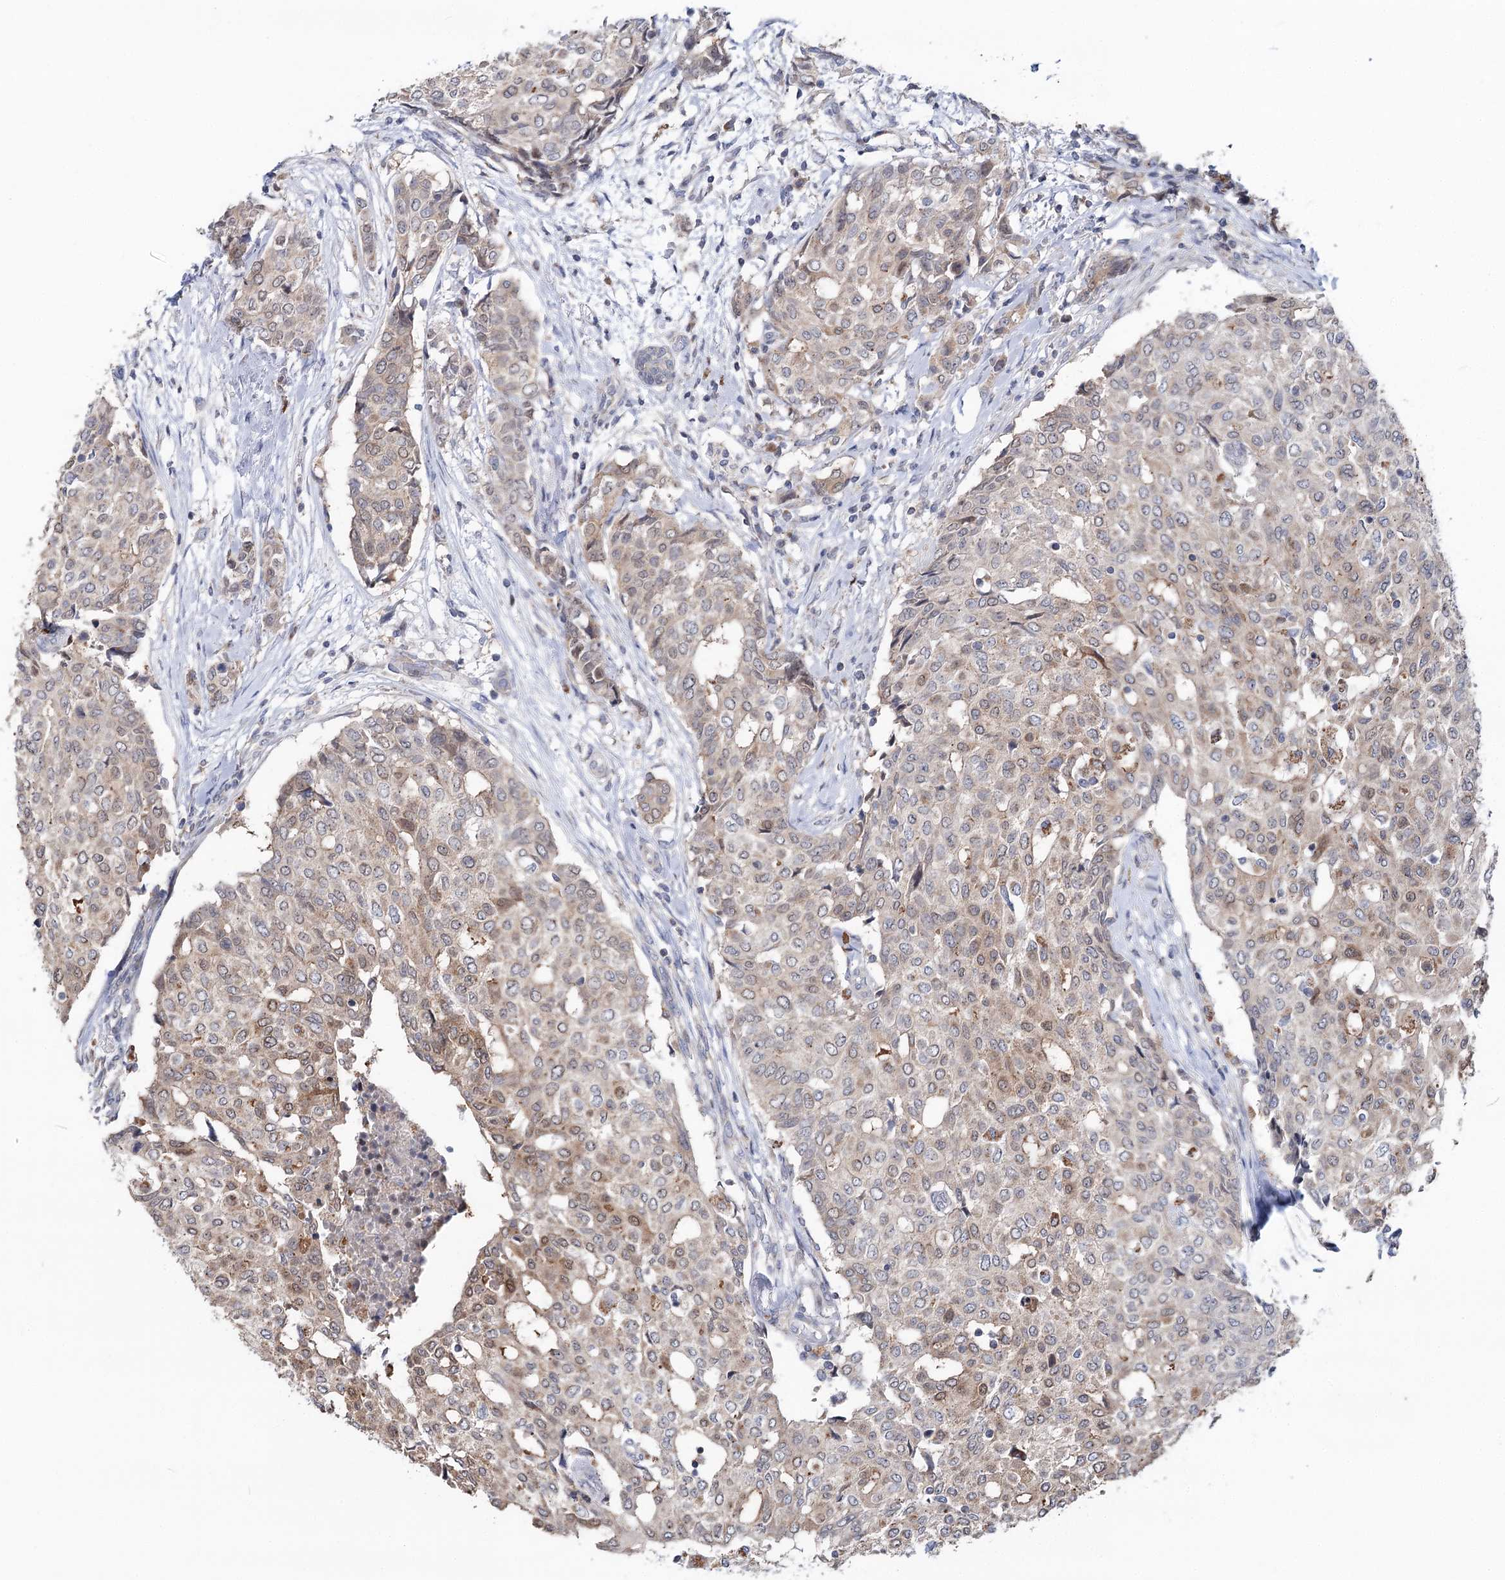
{"staining": {"intensity": "weak", "quantity": ">75%", "location": "cytoplasmic/membranous"}, "tissue": "breast cancer", "cell_type": "Tumor cells", "image_type": "cancer", "snomed": [{"axis": "morphology", "description": "Lobular carcinoma"}, {"axis": "topography", "description": "Breast"}], "caption": "Protein expression analysis of human breast cancer (lobular carcinoma) reveals weak cytoplasmic/membranous expression in approximately >75% of tumor cells.", "gene": "PTGR1", "patient": {"sex": "female", "age": 51}}